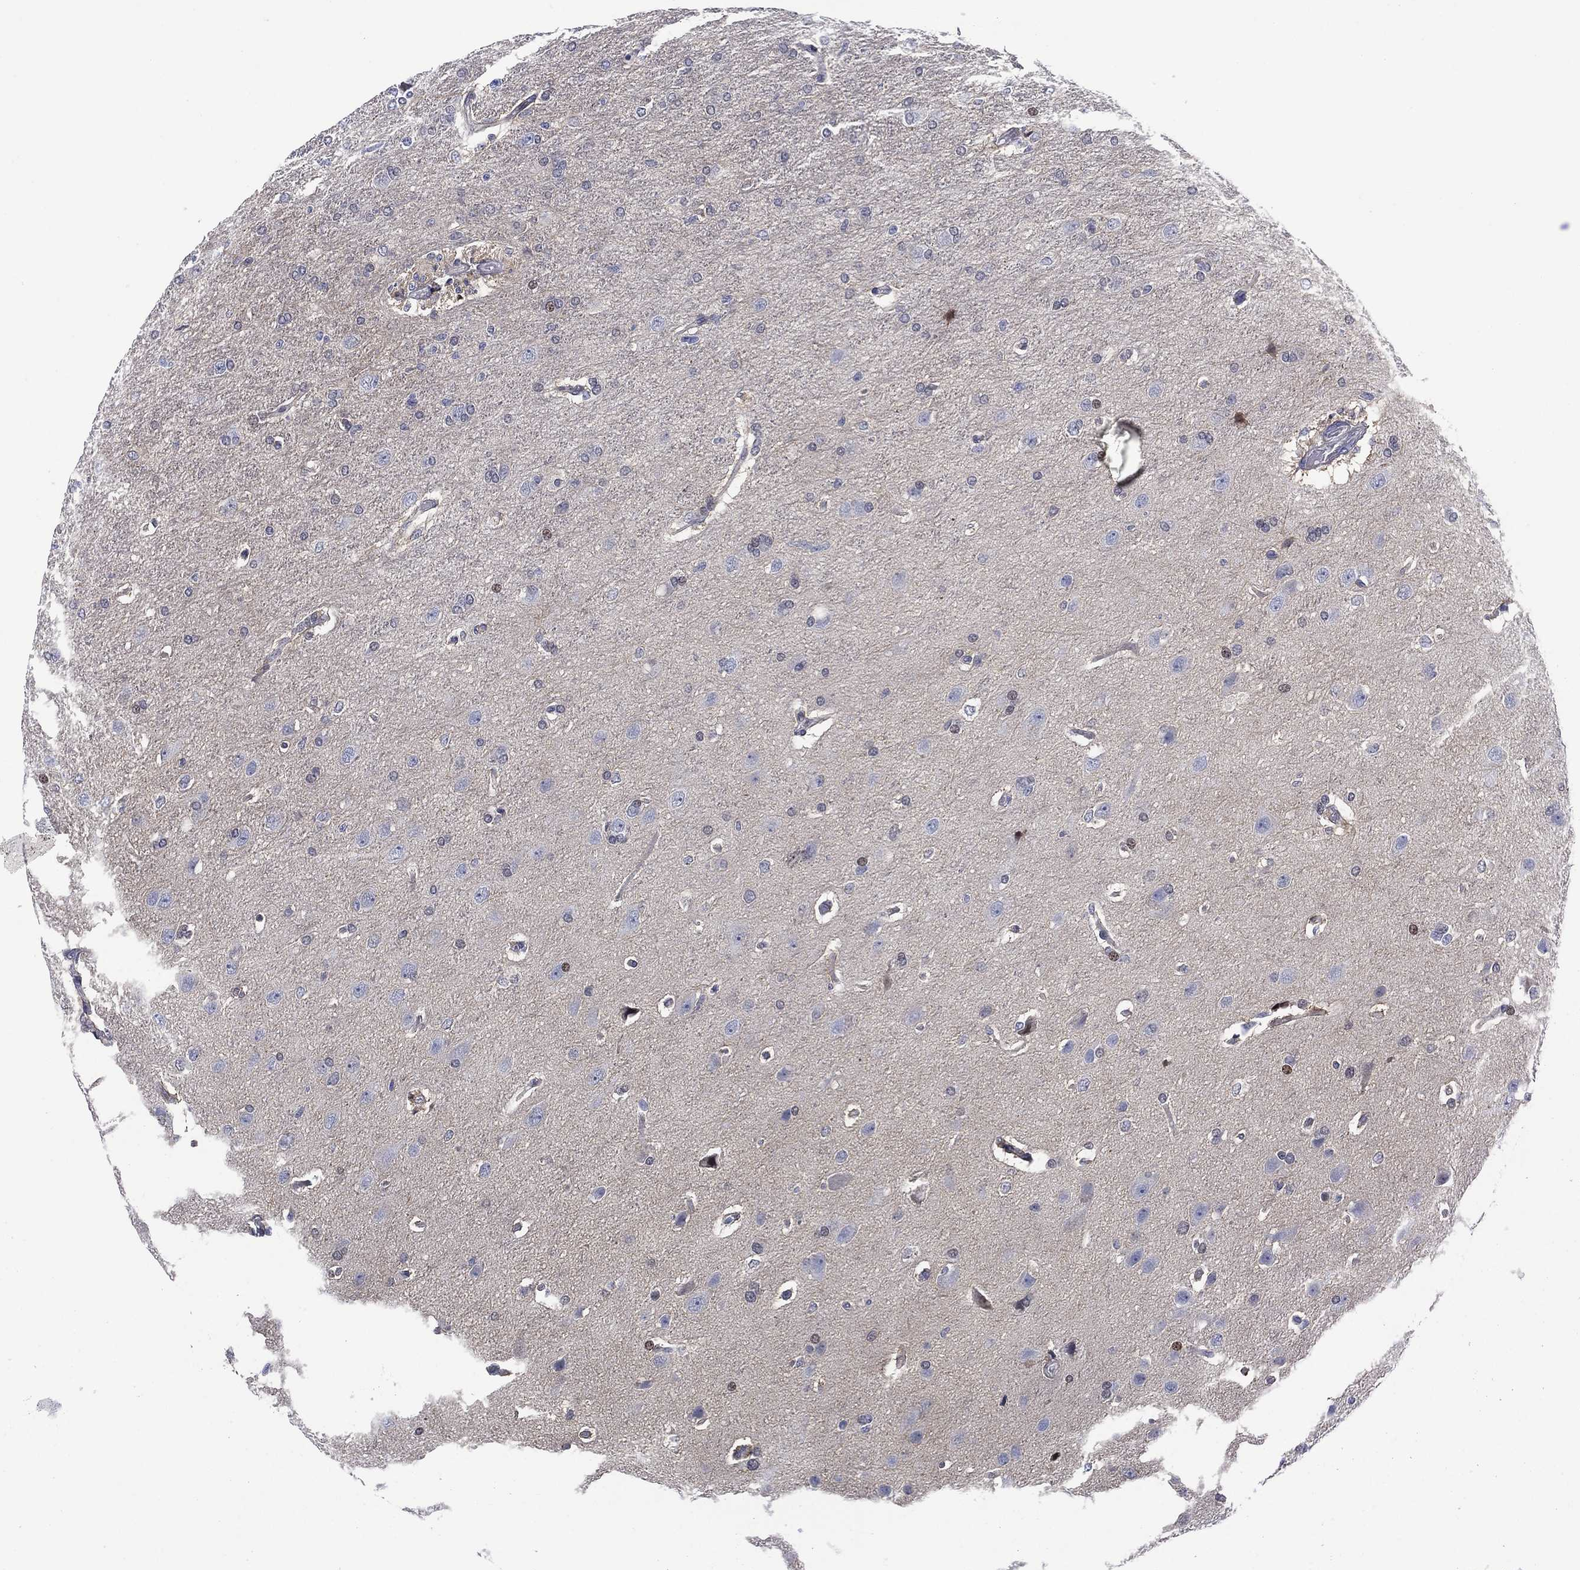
{"staining": {"intensity": "negative", "quantity": "none", "location": "none"}, "tissue": "glioma", "cell_type": "Tumor cells", "image_type": "cancer", "snomed": [{"axis": "morphology", "description": "Glioma, malignant, High grade"}, {"axis": "topography", "description": "Brain"}], "caption": "Immunohistochemical staining of malignant glioma (high-grade) exhibits no significant staining in tumor cells.", "gene": "SLC4A4", "patient": {"sex": "male", "age": 68}}